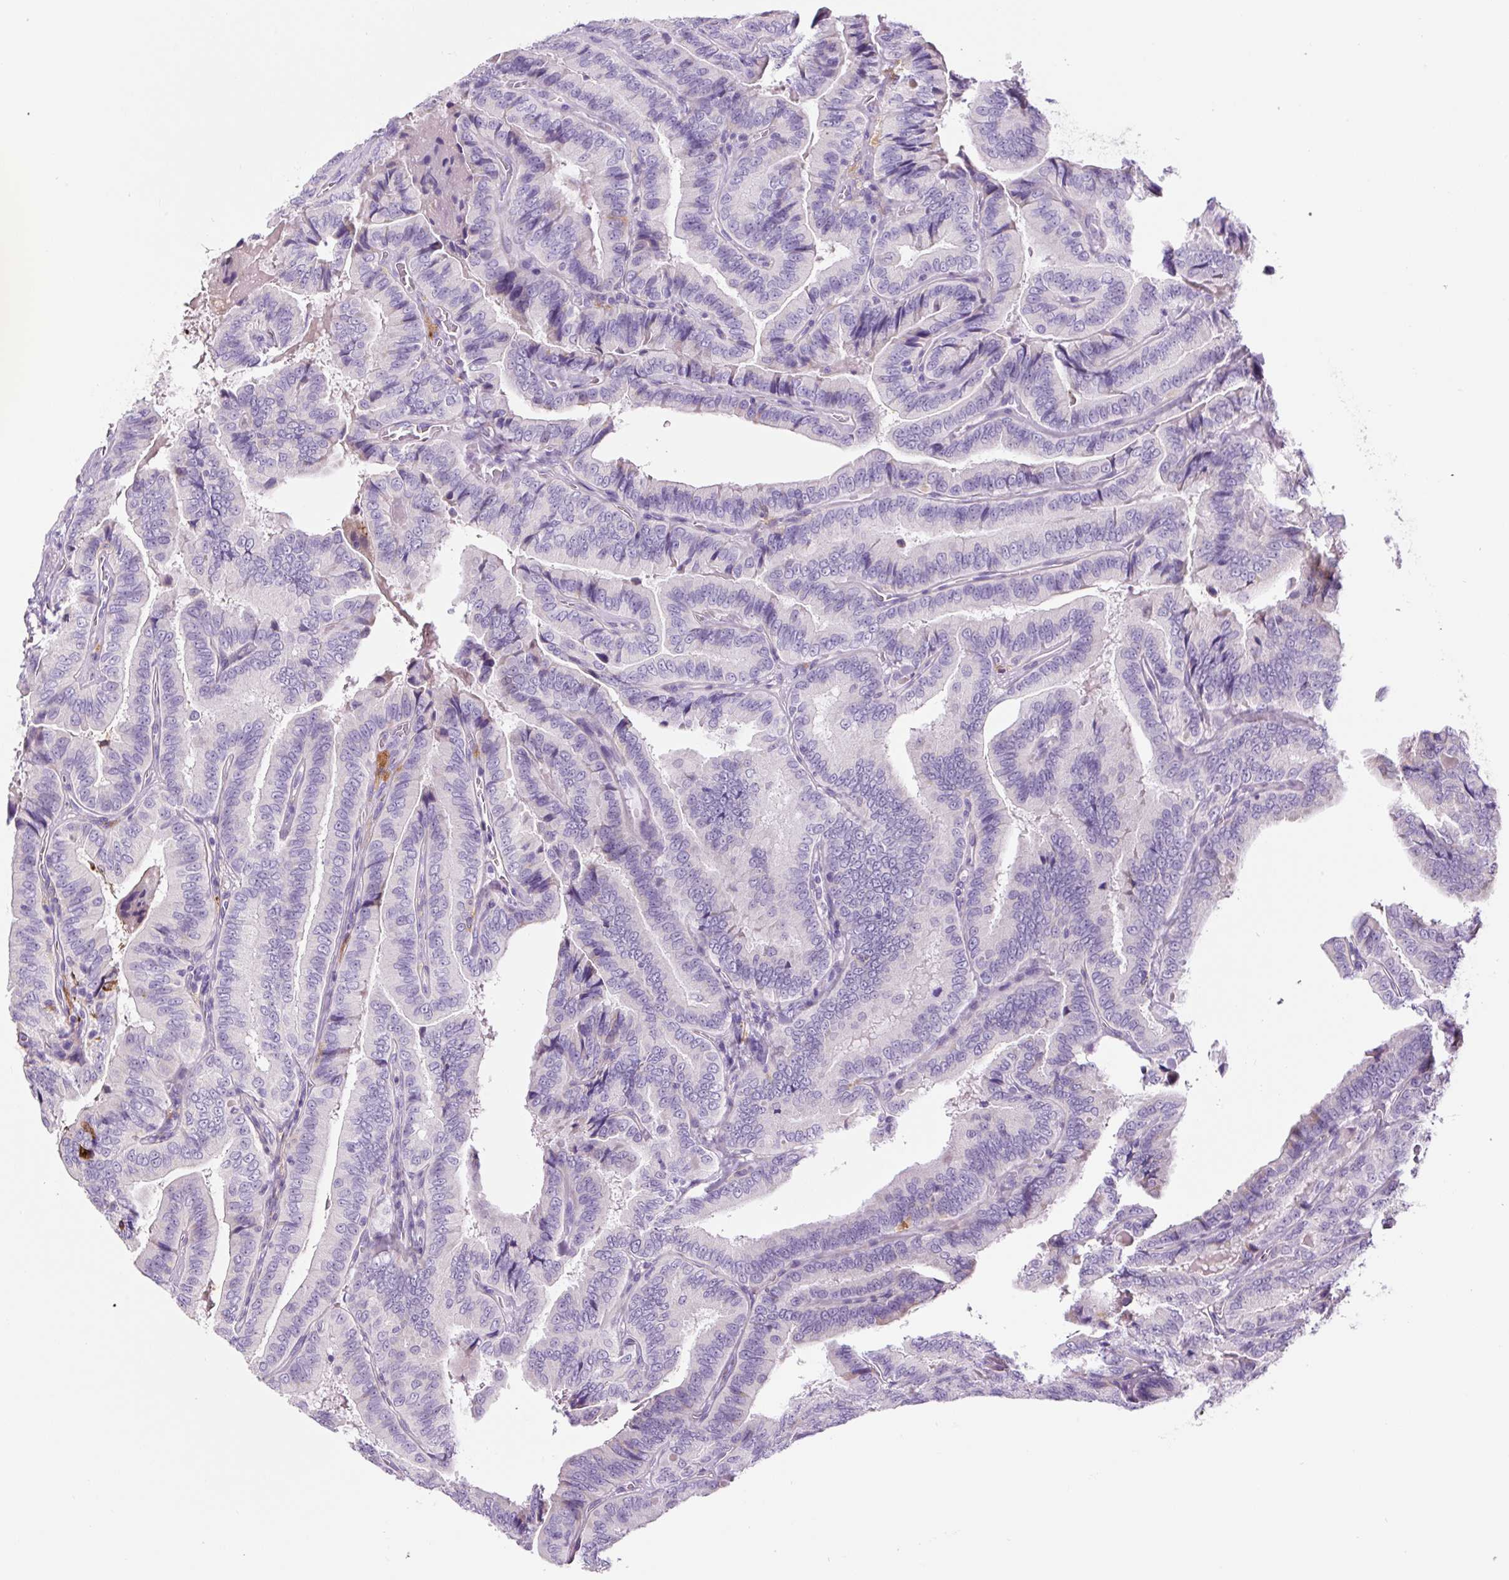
{"staining": {"intensity": "negative", "quantity": "none", "location": "none"}, "tissue": "thyroid cancer", "cell_type": "Tumor cells", "image_type": "cancer", "snomed": [{"axis": "morphology", "description": "Papillary adenocarcinoma, NOS"}, {"axis": "topography", "description": "Thyroid gland"}], "caption": "This is a micrograph of immunohistochemistry staining of thyroid cancer (papillary adenocarcinoma), which shows no positivity in tumor cells.", "gene": "FUT10", "patient": {"sex": "male", "age": 61}}